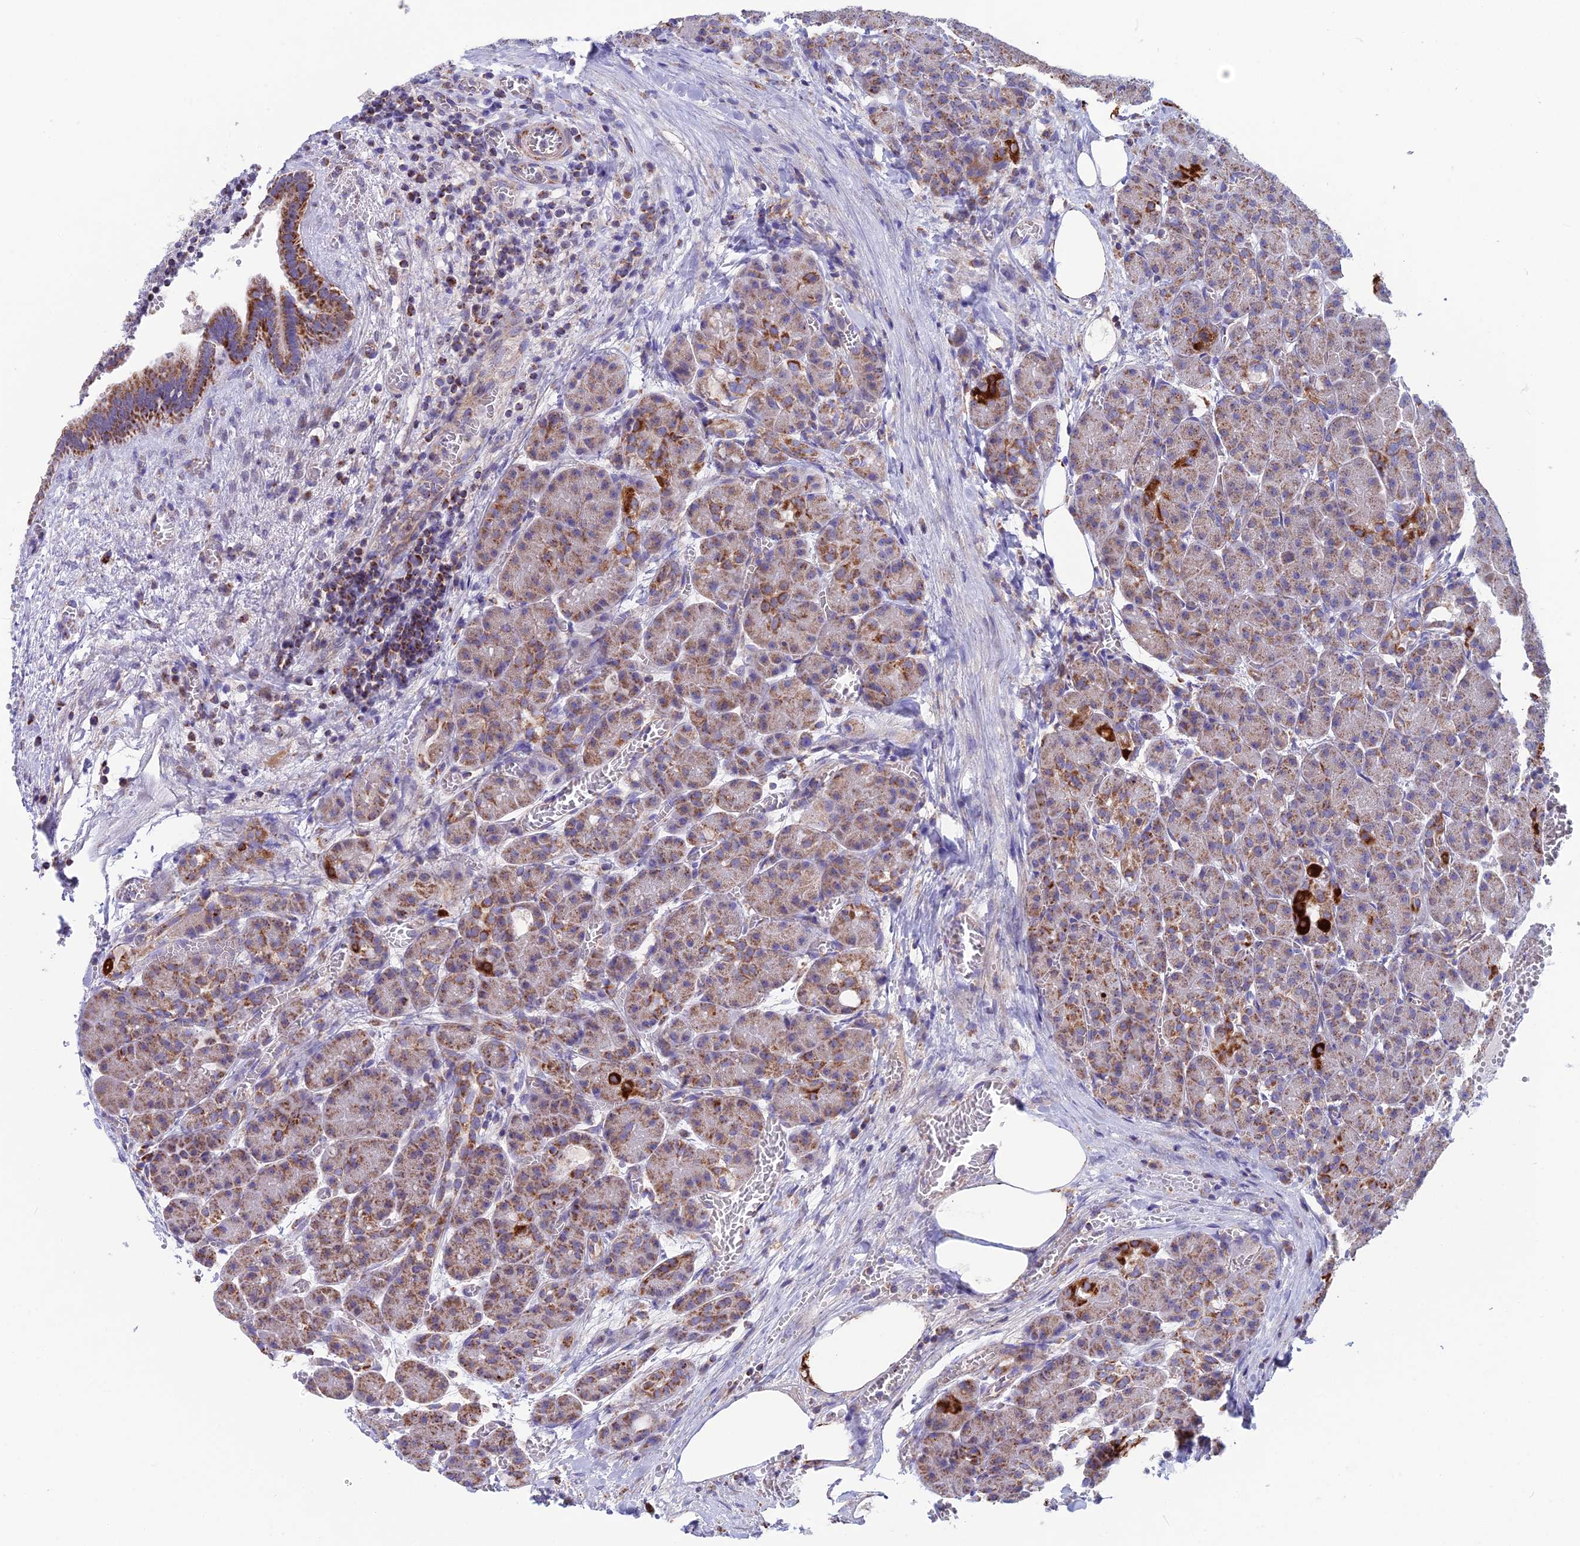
{"staining": {"intensity": "moderate", "quantity": "25%-75%", "location": "cytoplasmic/membranous"}, "tissue": "pancreas", "cell_type": "Exocrine glandular cells", "image_type": "normal", "snomed": [{"axis": "morphology", "description": "Normal tissue, NOS"}, {"axis": "topography", "description": "Pancreas"}], "caption": "Pancreas was stained to show a protein in brown. There is medium levels of moderate cytoplasmic/membranous staining in approximately 25%-75% of exocrine glandular cells.", "gene": "CS", "patient": {"sex": "male", "age": 63}}